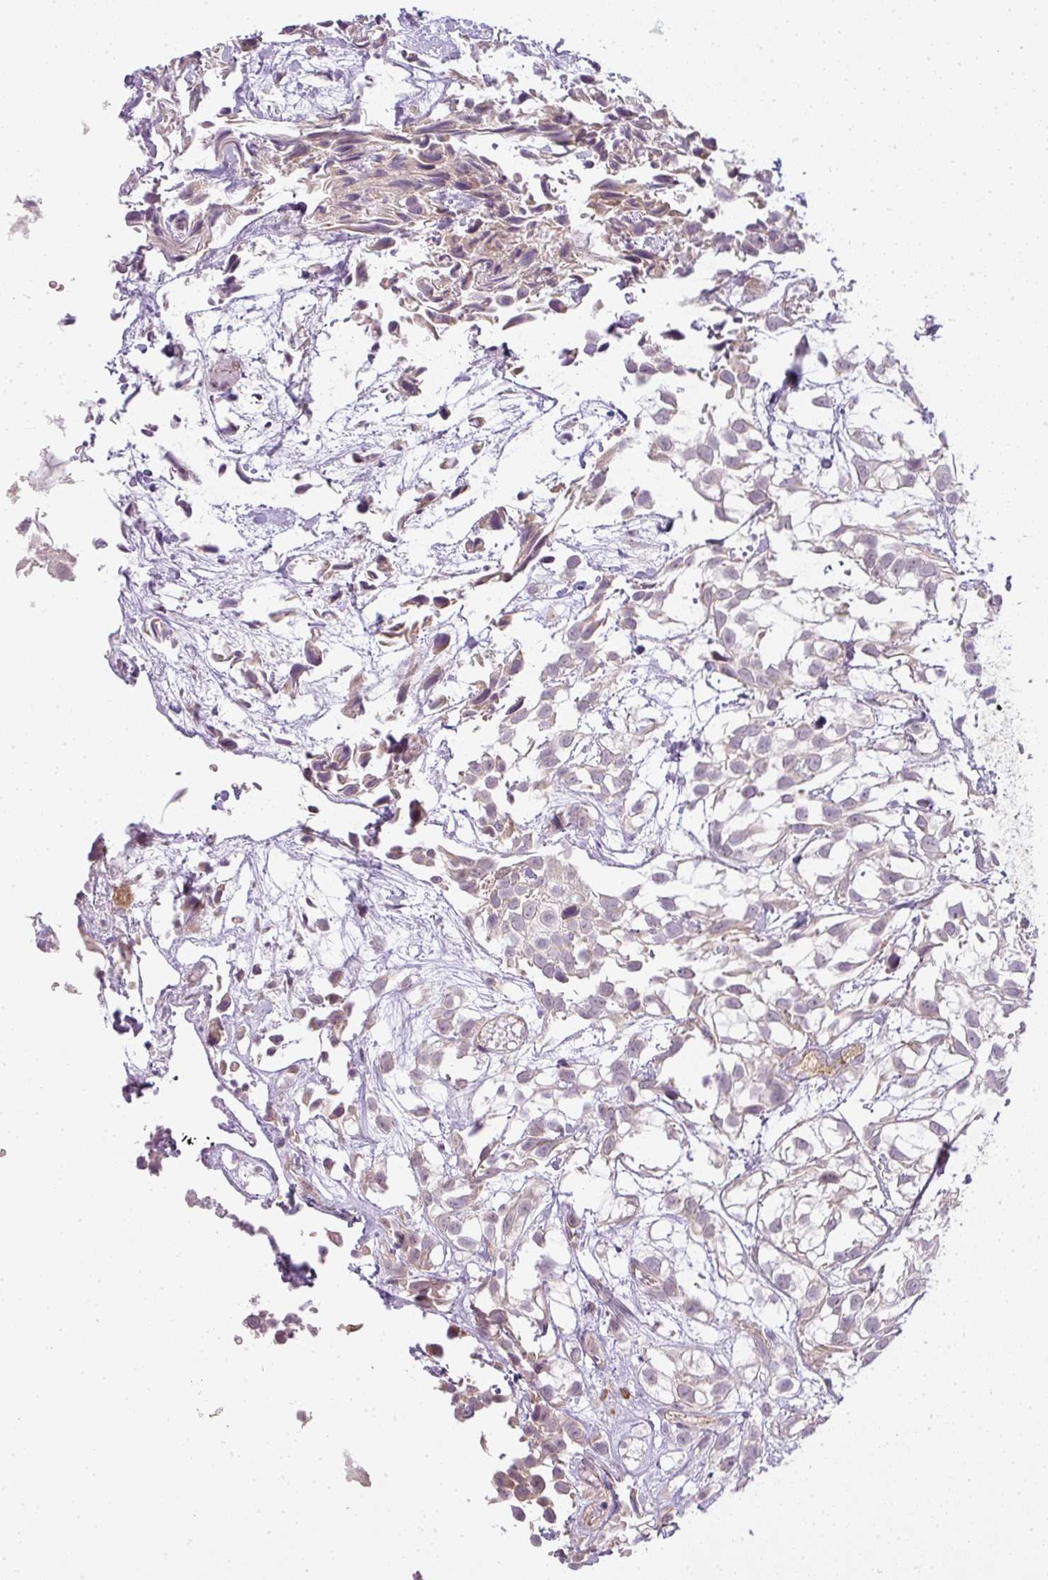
{"staining": {"intensity": "weak", "quantity": "<25%", "location": "cytoplasmic/membranous"}, "tissue": "urothelial cancer", "cell_type": "Tumor cells", "image_type": "cancer", "snomed": [{"axis": "morphology", "description": "Urothelial carcinoma, High grade"}, {"axis": "topography", "description": "Urinary bladder"}], "caption": "Immunohistochemical staining of human high-grade urothelial carcinoma demonstrates no significant expression in tumor cells. The staining is performed using DAB brown chromogen with nuclei counter-stained in using hematoxylin.", "gene": "LY75", "patient": {"sex": "male", "age": 56}}